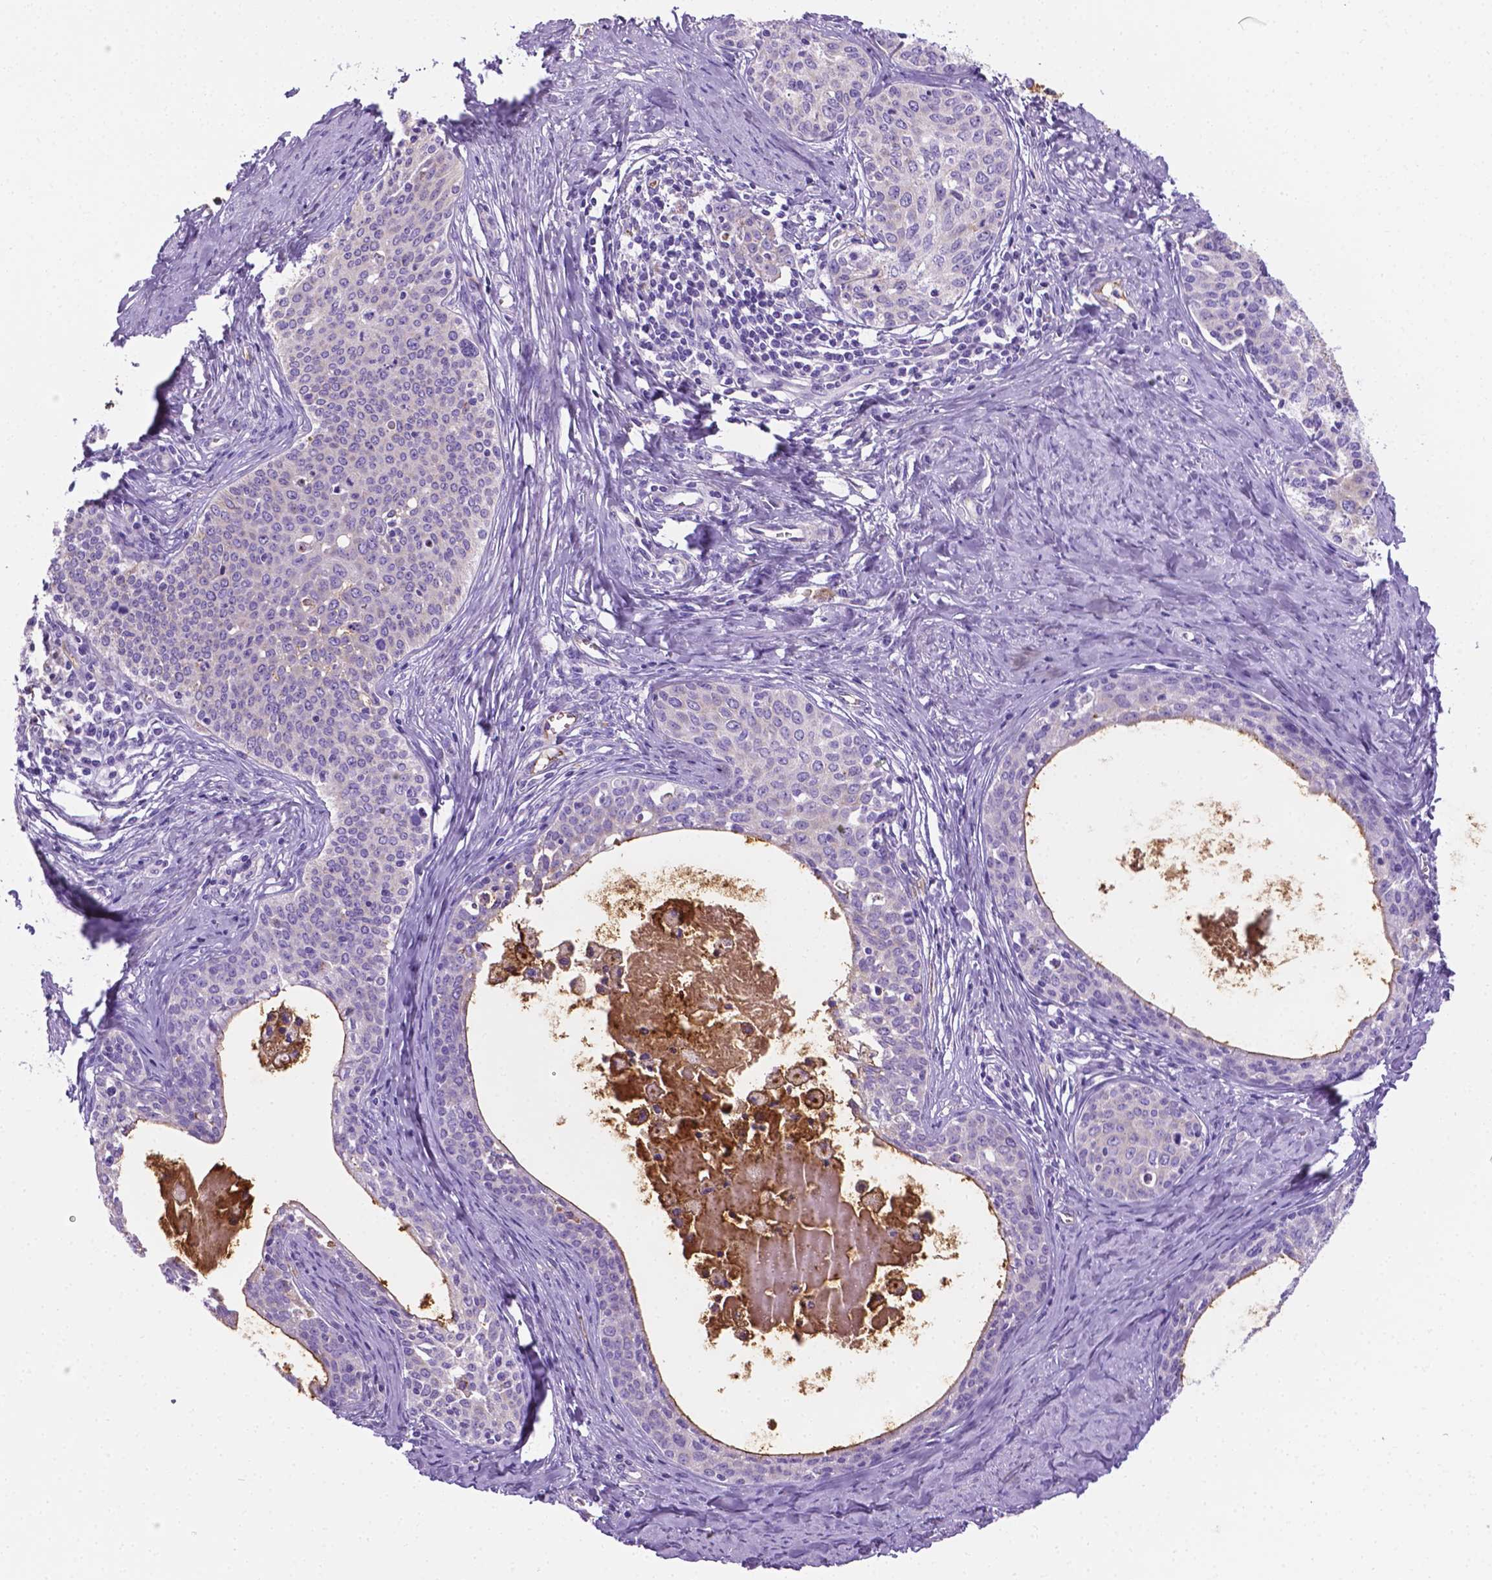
{"staining": {"intensity": "negative", "quantity": "none", "location": "none"}, "tissue": "cervical cancer", "cell_type": "Tumor cells", "image_type": "cancer", "snomed": [{"axis": "morphology", "description": "Squamous cell carcinoma, NOS"}, {"axis": "morphology", "description": "Adenocarcinoma, NOS"}, {"axis": "topography", "description": "Cervix"}], "caption": "Immunohistochemistry (IHC) of human cervical cancer exhibits no staining in tumor cells.", "gene": "APOE", "patient": {"sex": "female", "age": 52}}